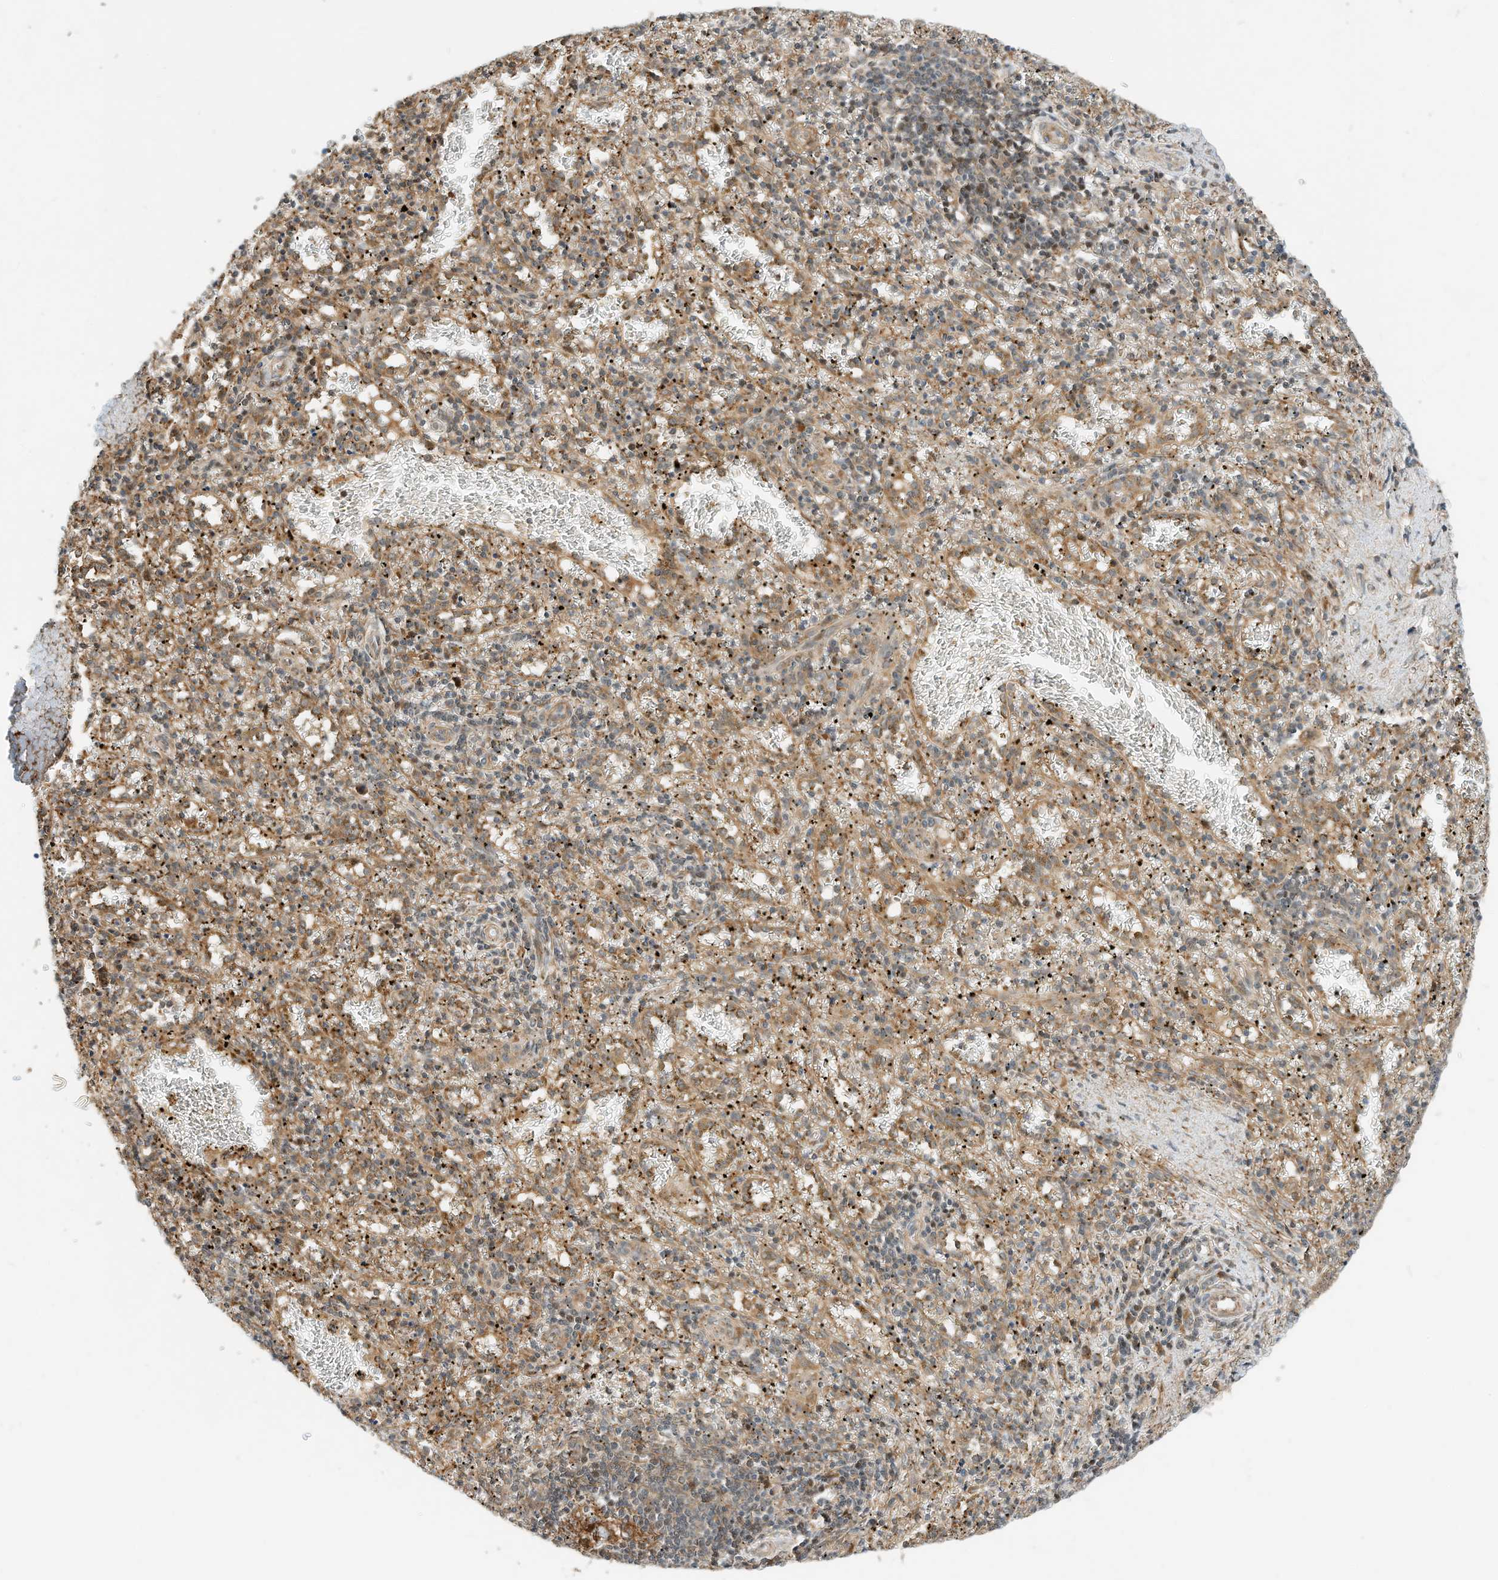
{"staining": {"intensity": "moderate", "quantity": "<25%", "location": "cytoplasmic/membranous"}, "tissue": "spleen", "cell_type": "Cells in red pulp", "image_type": "normal", "snomed": [{"axis": "morphology", "description": "Normal tissue, NOS"}, {"axis": "topography", "description": "Spleen"}], "caption": "This micrograph shows immunohistochemistry (IHC) staining of normal spleen, with low moderate cytoplasmic/membranous positivity in approximately <25% of cells in red pulp.", "gene": "CPAMD8", "patient": {"sex": "male", "age": 11}}